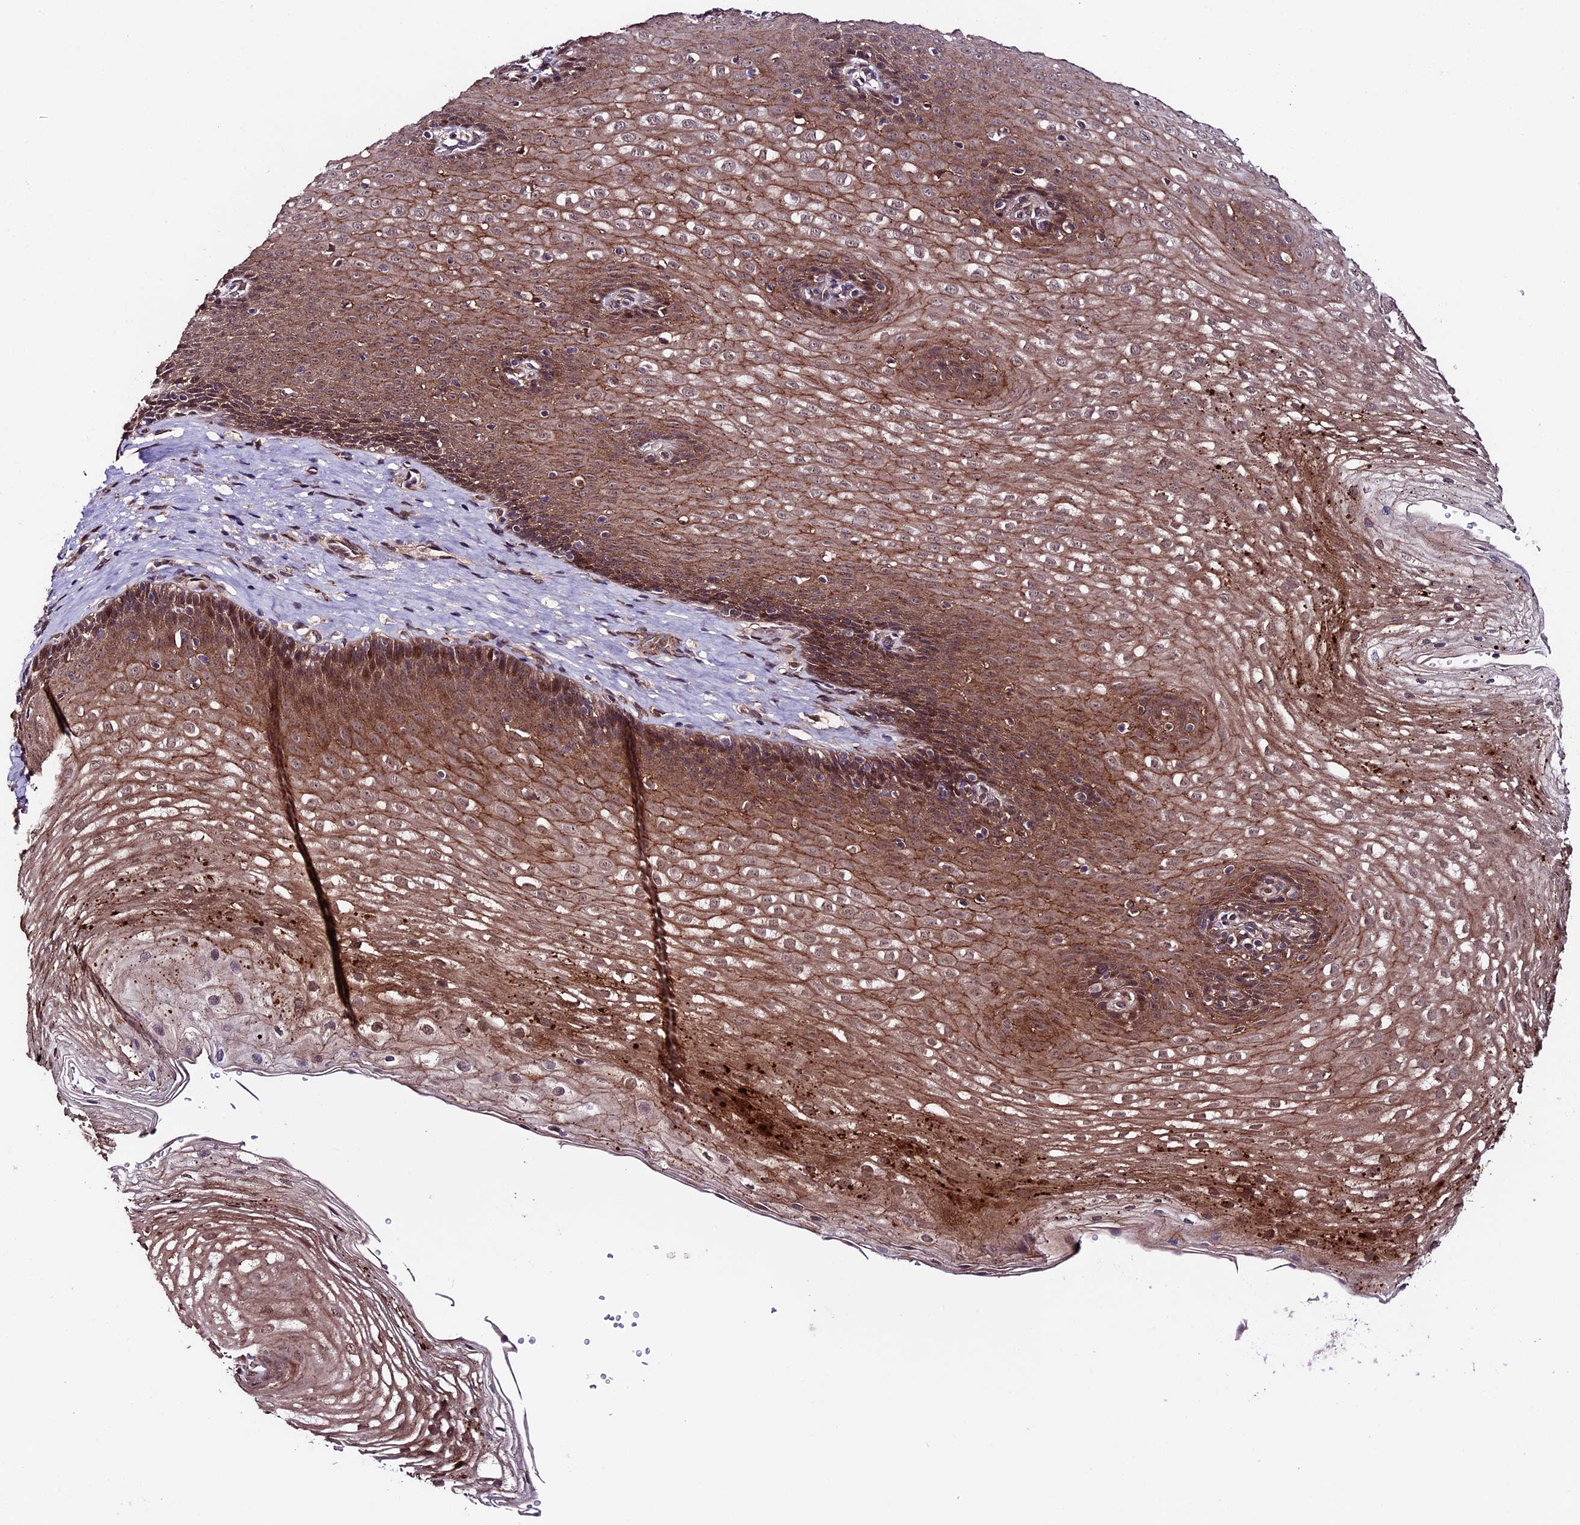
{"staining": {"intensity": "moderate", "quantity": ">75%", "location": "cytoplasmic/membranous"}, "tissue": "esophagus", "cell_type": "Squamous epithelial cells", "image_type": "normal", "snomed": [{"axis": "morphology", "description": "Normal tissue, NOS"}, {"axis": "topography", "description": "Esophagus"}], "caption": "A brown stain shows moderate cytoplasmic/membranous expression of a protein in squamous epithelial cells of normal esophagus. (DAB (3,3'-diaminobenzidine) IHC with brightfield microscopy, high magnification).", "gene": "SIPA1L3", "patient": {"sex": "female", "age": 66}}